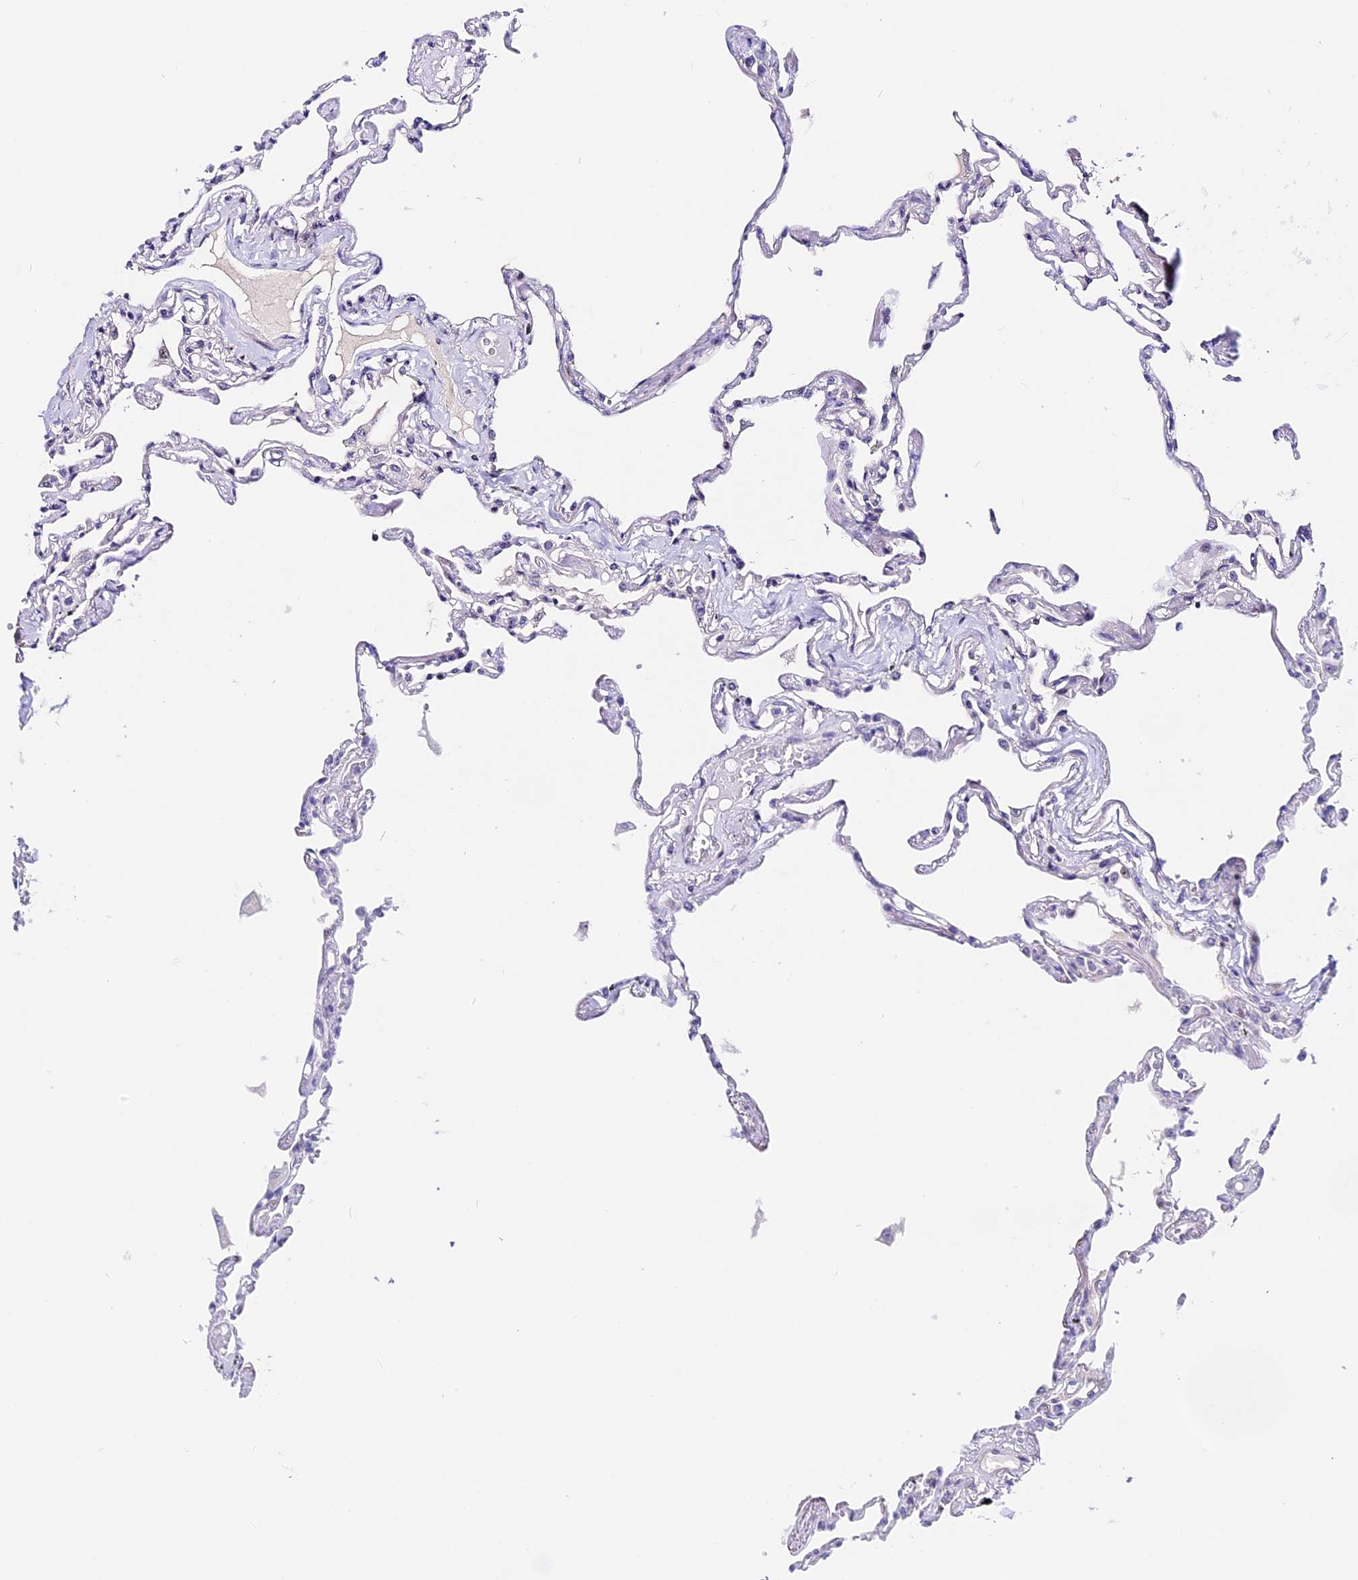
{"staining": {"intensity": "negative", "quantity": "none", "location": "none"}, "tissue": "lung", "cell_type": "Alveolar cells", "image_type": "normal", "snomed": [{"axis": "morphology", "description": "Normal tissue, NOS"}, {"axis": "topography", "description": "Lung"}], "caption": "Human lung stained for a protein using IHC reveals no expression in alveolar cells.", "gene": "MIDN", "patient": {"sex": "female", "age": 67}}